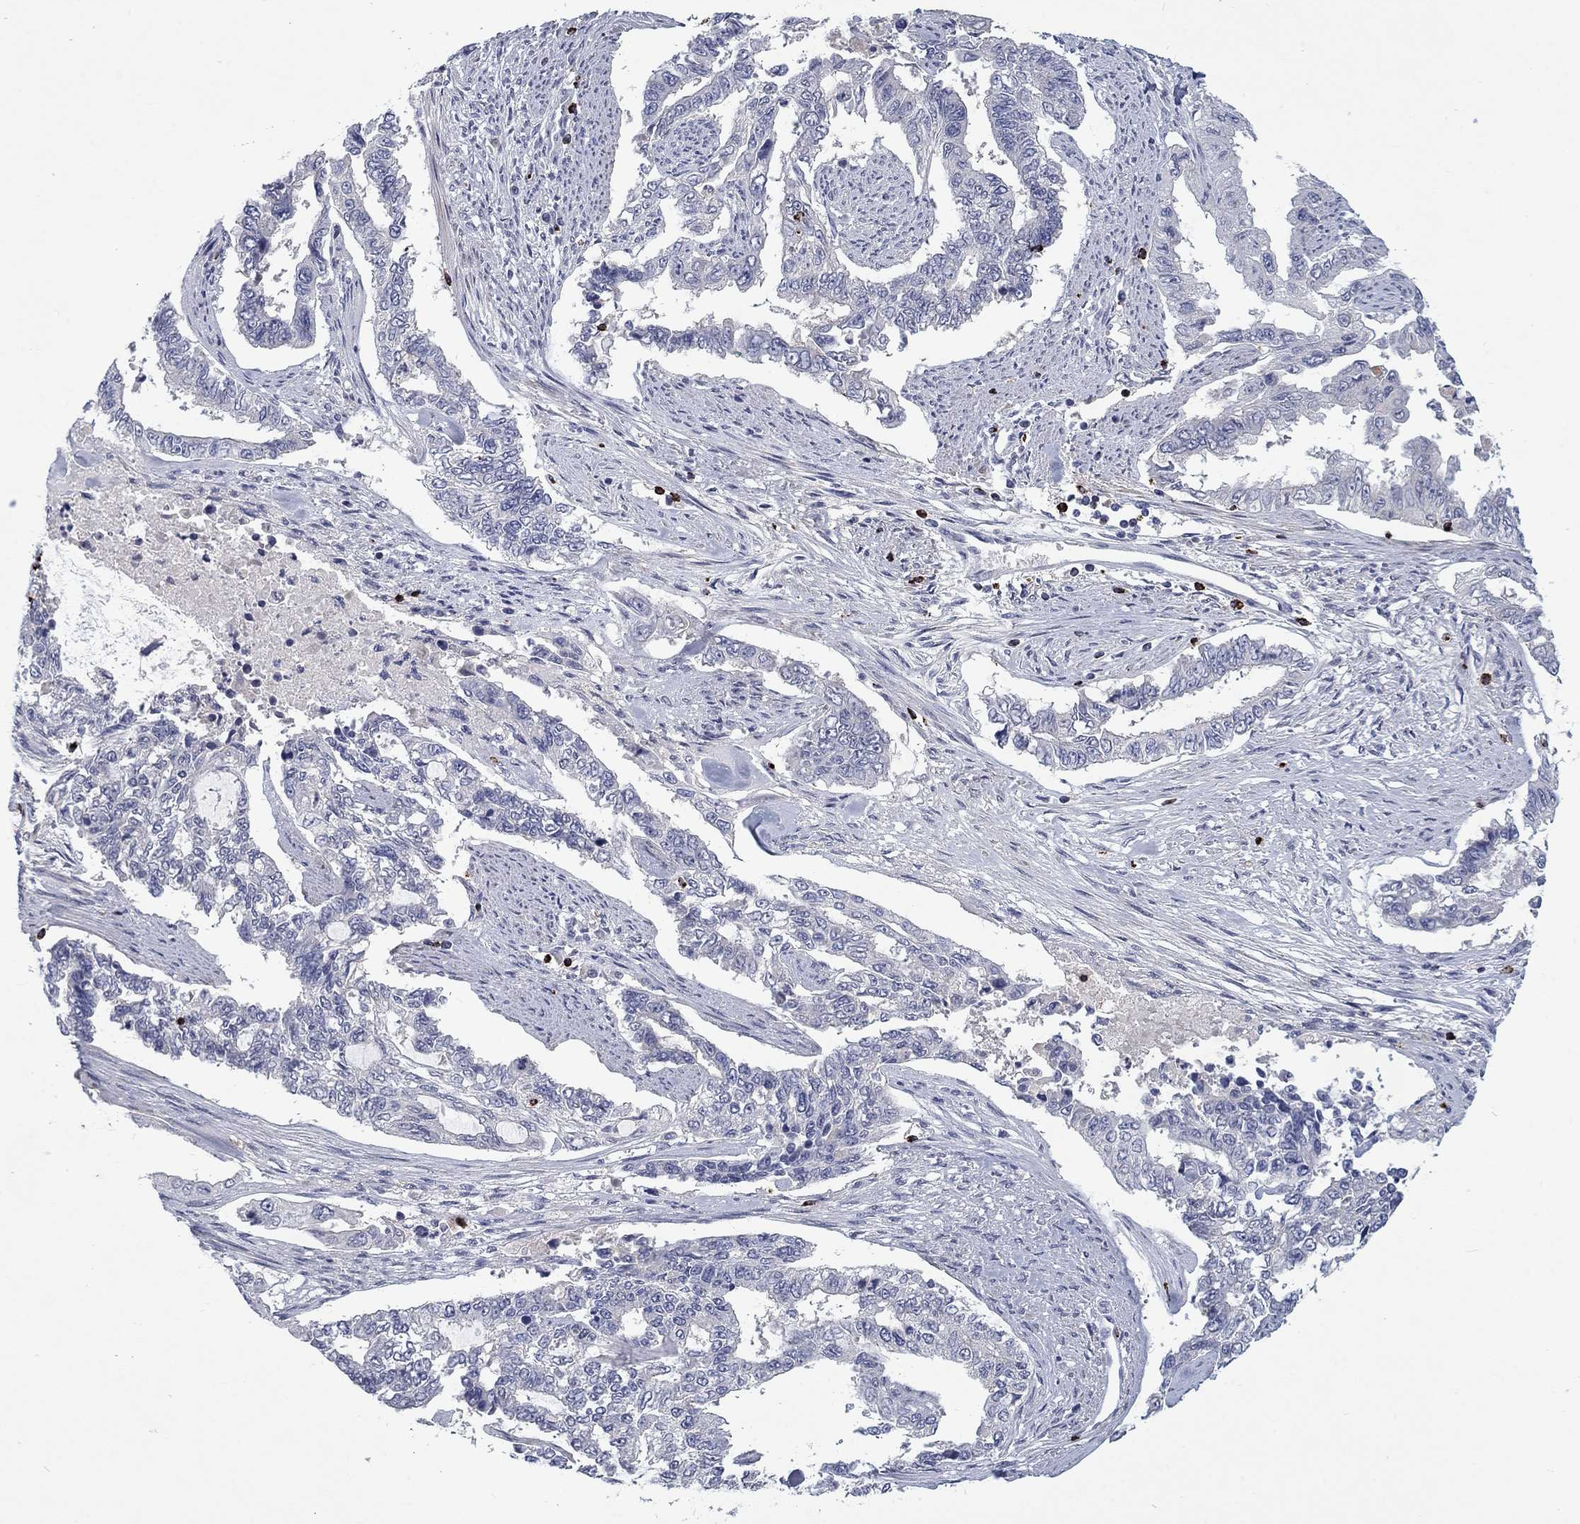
{"staining": {"intensity": "negative", "quantity": "none", "location": "none"}, "tissue": "endometrial cancer", "cell_type": "Tumor cells", "image_type": "cancer", "snomed": [{"axis": "morphology", "description": "Adenocarcinoma, NOS"}, {"axis": "topography", "description": "Uterus"}], "caption": "A photomicrograph of human endometrial adenocarcinoma is negative for staining in tumor cells.", "gene": "GZMA", "patient": {"sex": "female", "age": 59}}